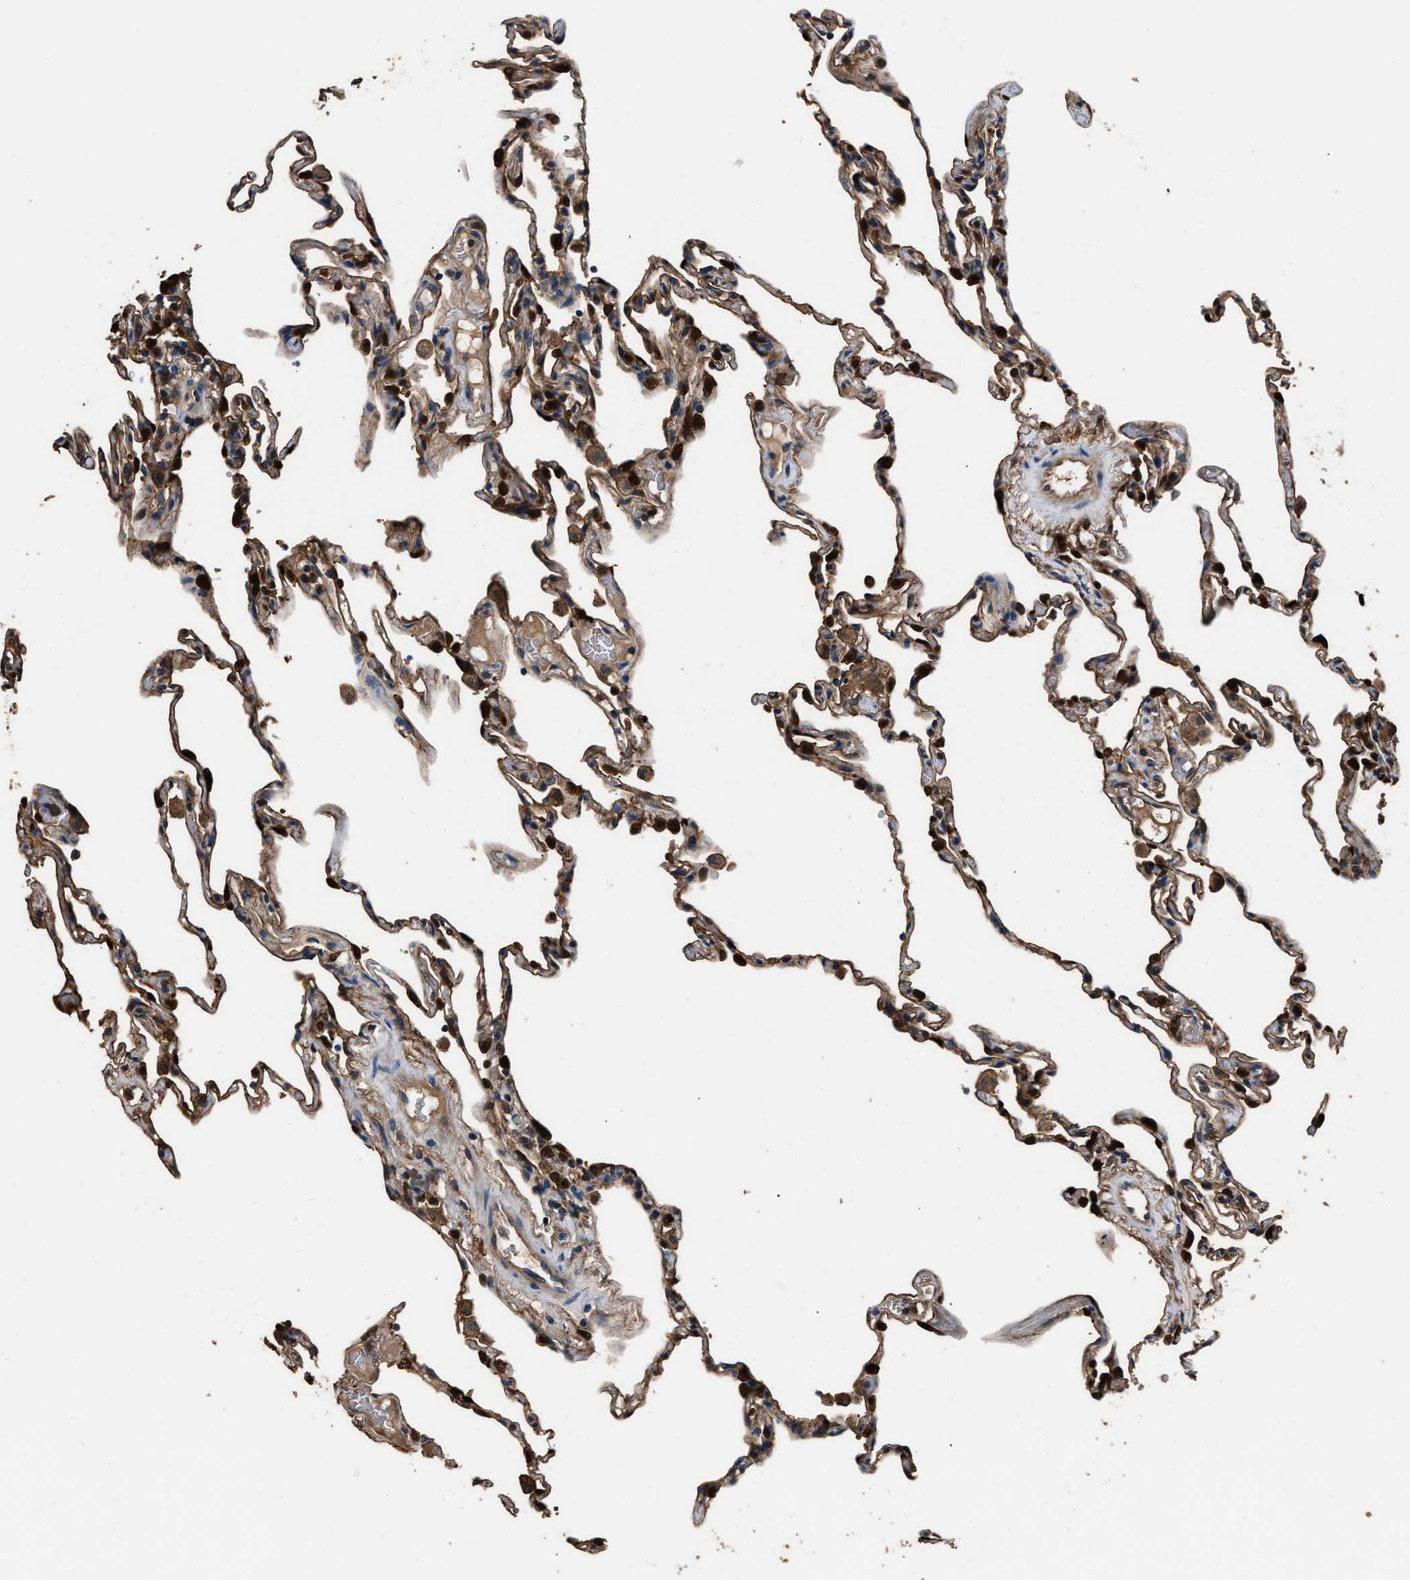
{"staining": {"intensity": "strong", "quantity": "25%-75%", "location": "cytoplasmic/membranous"}, "tissue": "lung", "cell_type": "Alveolar cells", "image_type": "normal", "snomed": [{"axis": "morphology", "description": "Normal tissue, NOS"}, {"axis": "topography", "description": "Lung"}], "caption": "Protein staining reveals strong cytoplasmic/membranous staining in about 25%-75% of alveolar cells in unremarkable lung.", "gene": "GSTP1", "patient": {"sex": "male", "age": 59}}